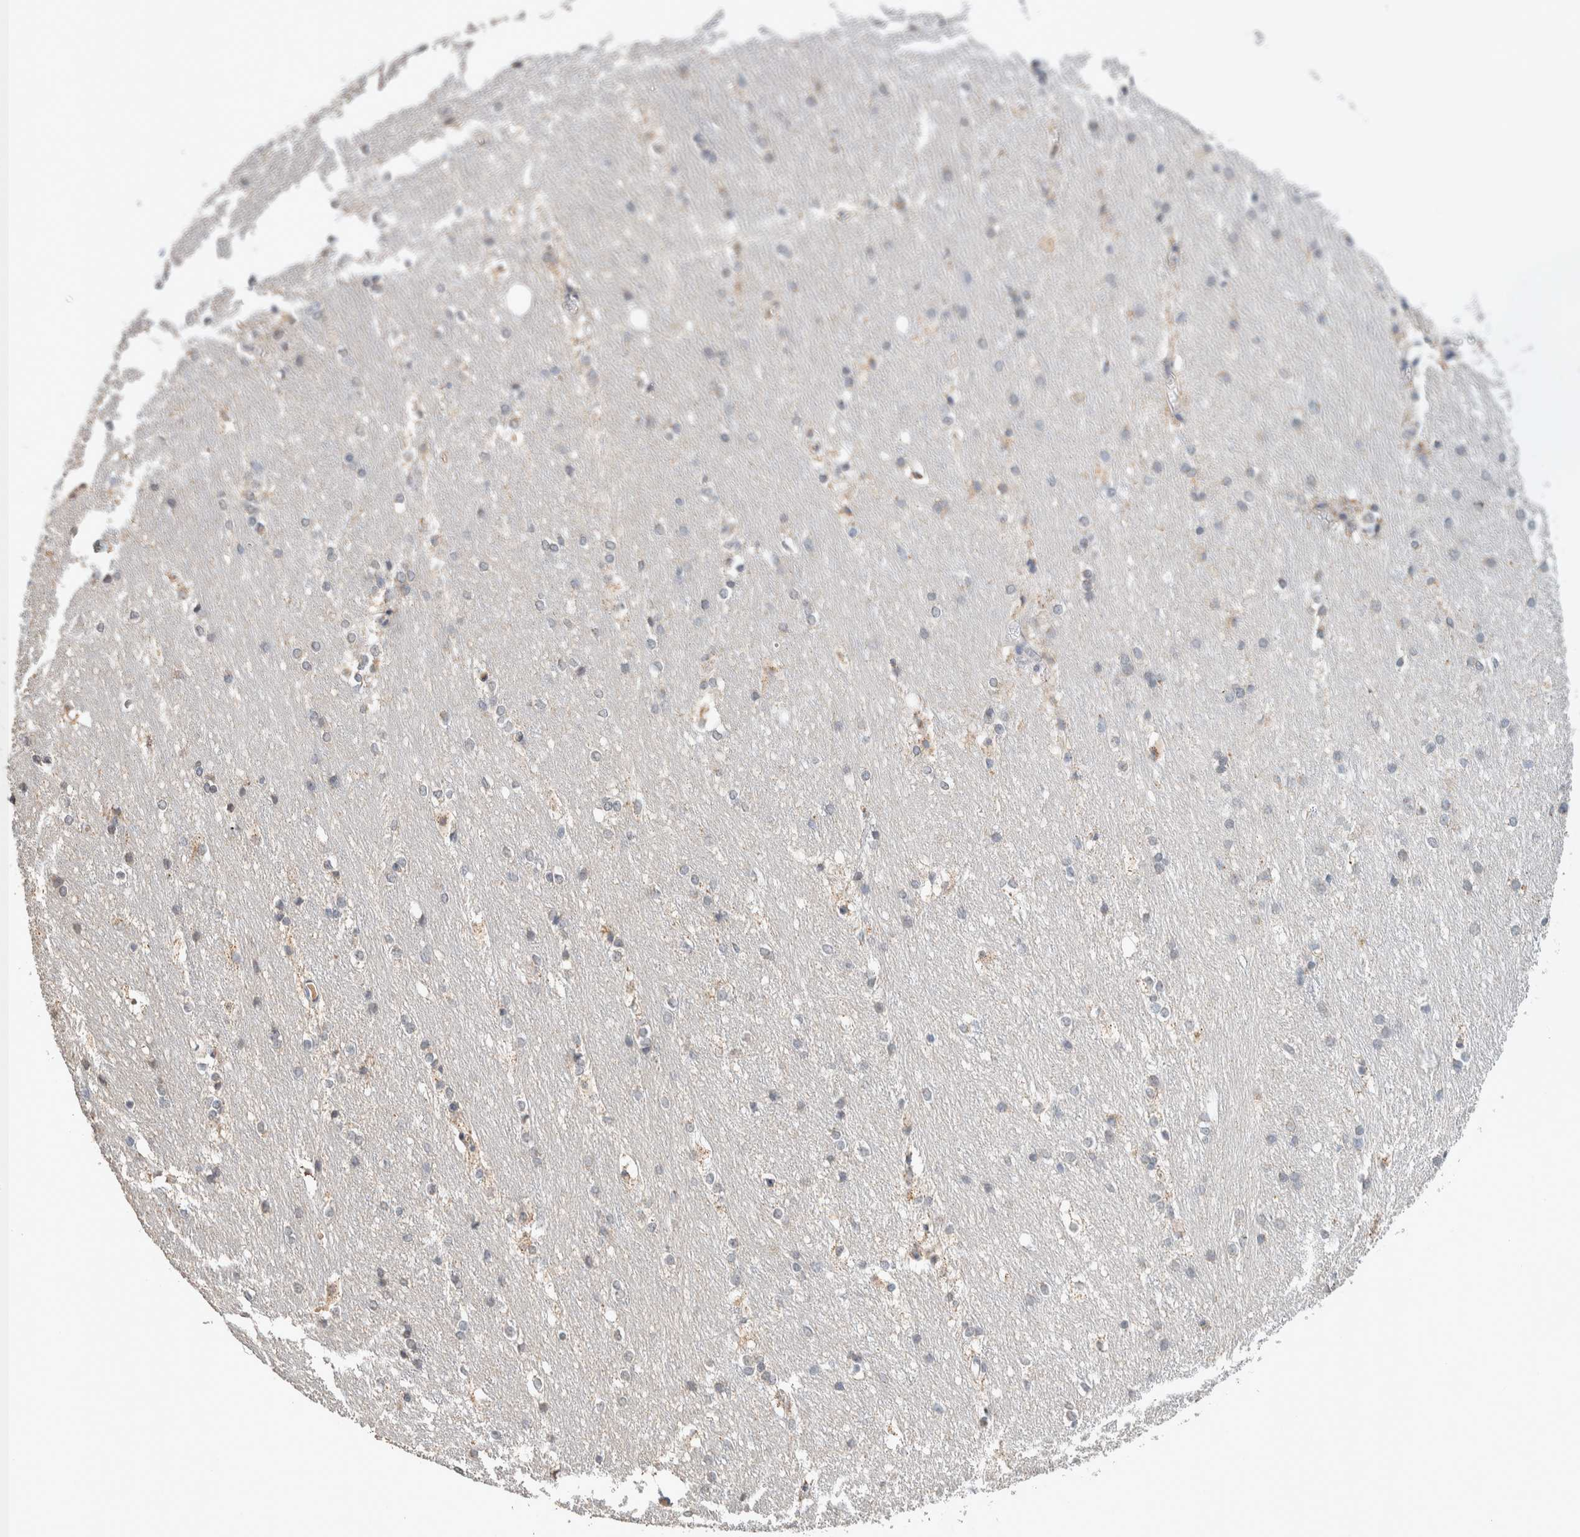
{"staining": {"intensity": "weak", "quantity": "<25%", "location": "cytoplasmic/membranous"}, "tissue": "caudate", "cell_type": "Glial cells", "image_type": "normal", "snomed": [{"axis": "morphology", "description": "Normal tissue, NOS"}, {"axis": "topography", "description": "Lateral ventricle wall"}], "caption": "Glial cells are negative for brown protein staining in unremarkable caudate. The staining is performed using DAB (3,3'-diaminobenzidine) brown chromogen with nuclei counter-stained in using hematoxylin.", "gene": "CRAT", "patient": {"sex": "female", "age": 19}}